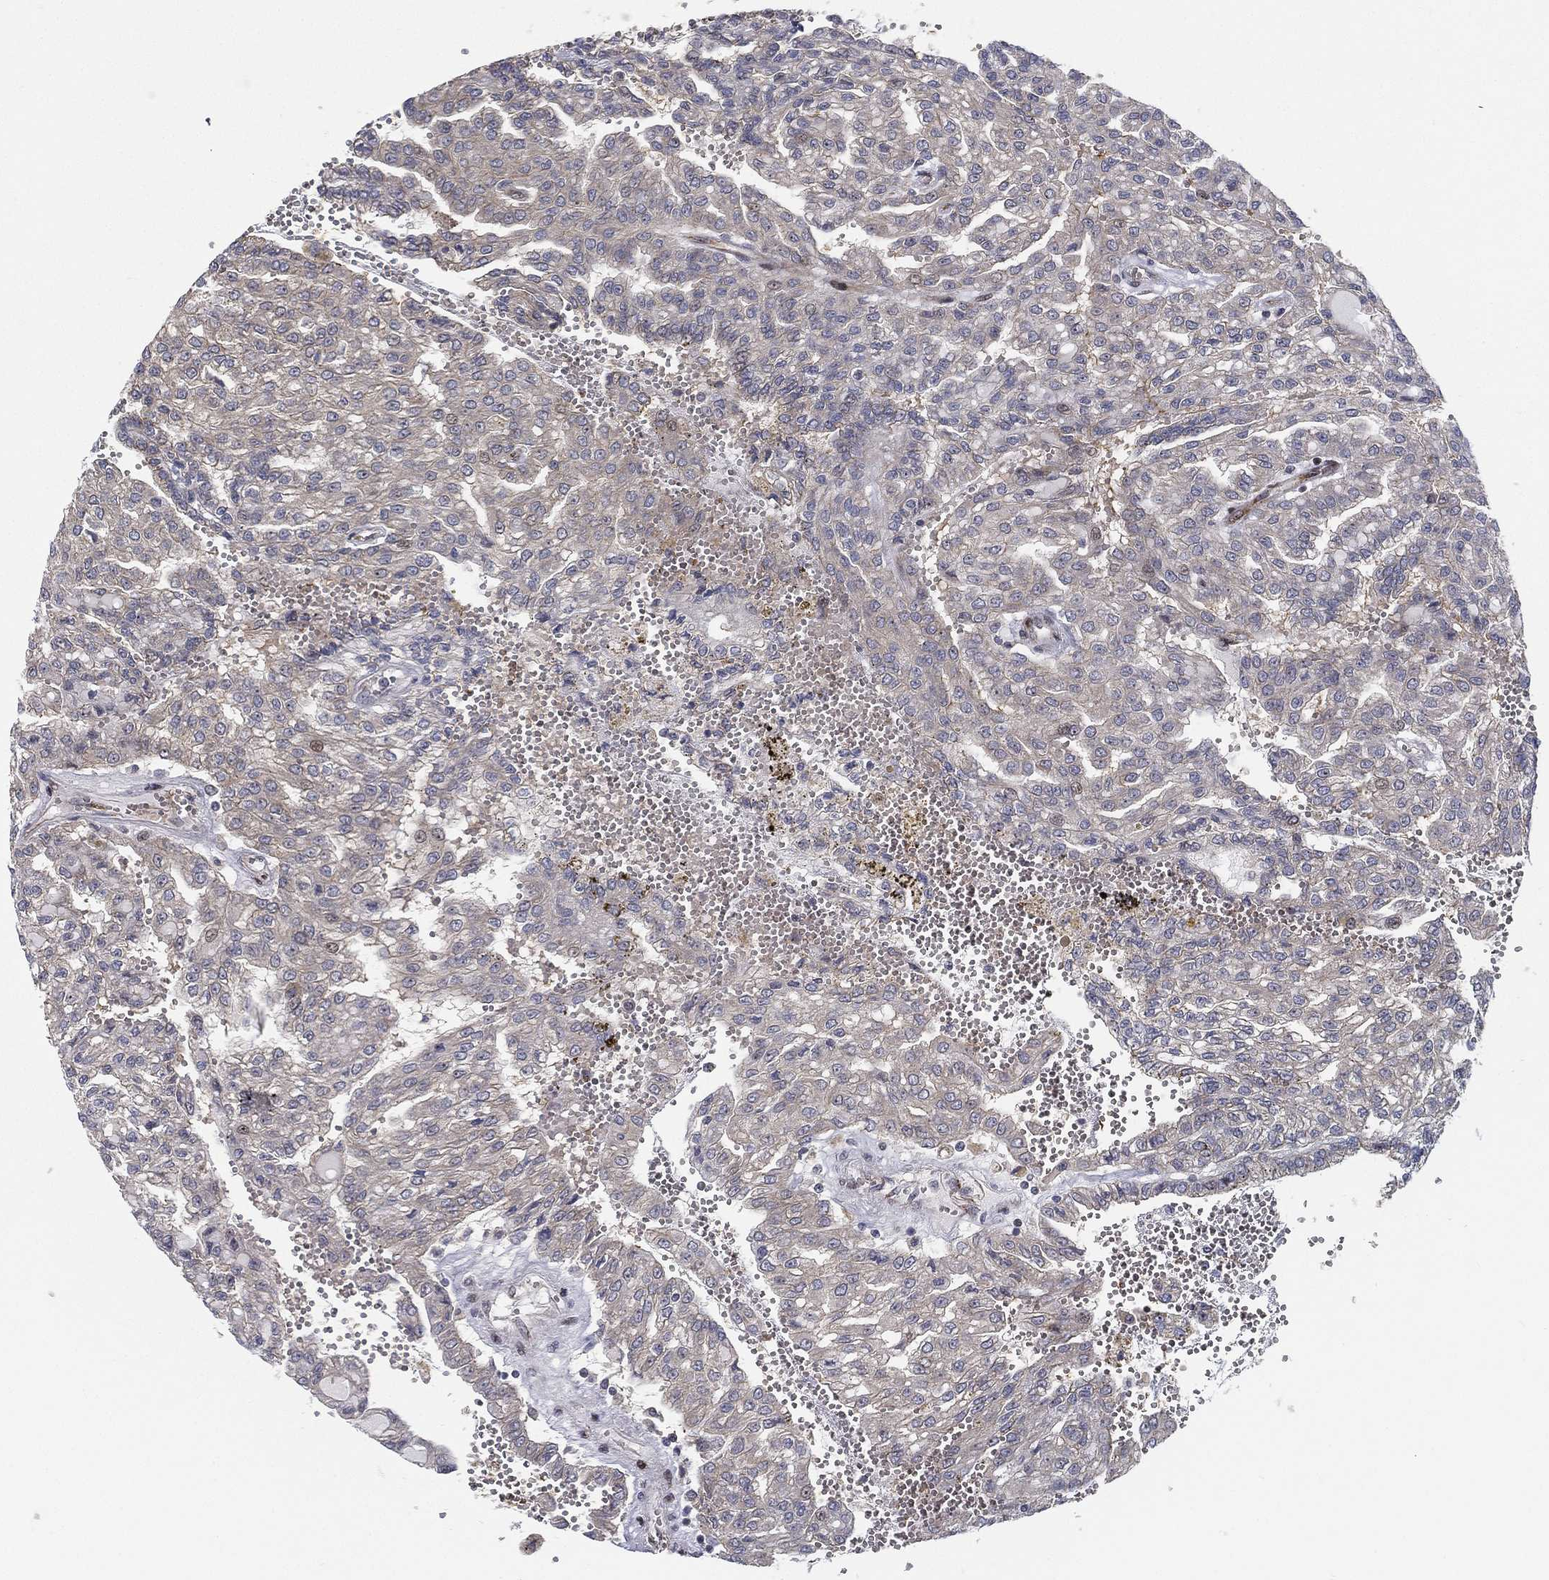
{"staining": {"intensity": "negative", "quantity": "none", "location": "none"}, "tissue": "renal cancer", "cell_type": "Tumor cells", "image_type": "cancer", "snomed": [{"axis": "morphology", "description": "Adenocarcinoma, NOS"}, {"axis": "topography", "description": "Kidney"}], "caption": "DAB immunohistochemical staining of renal cancer shows no significant staining in tumor cells.", "gene": "VHL", "patient": {"sex": "male", "age": 63}}